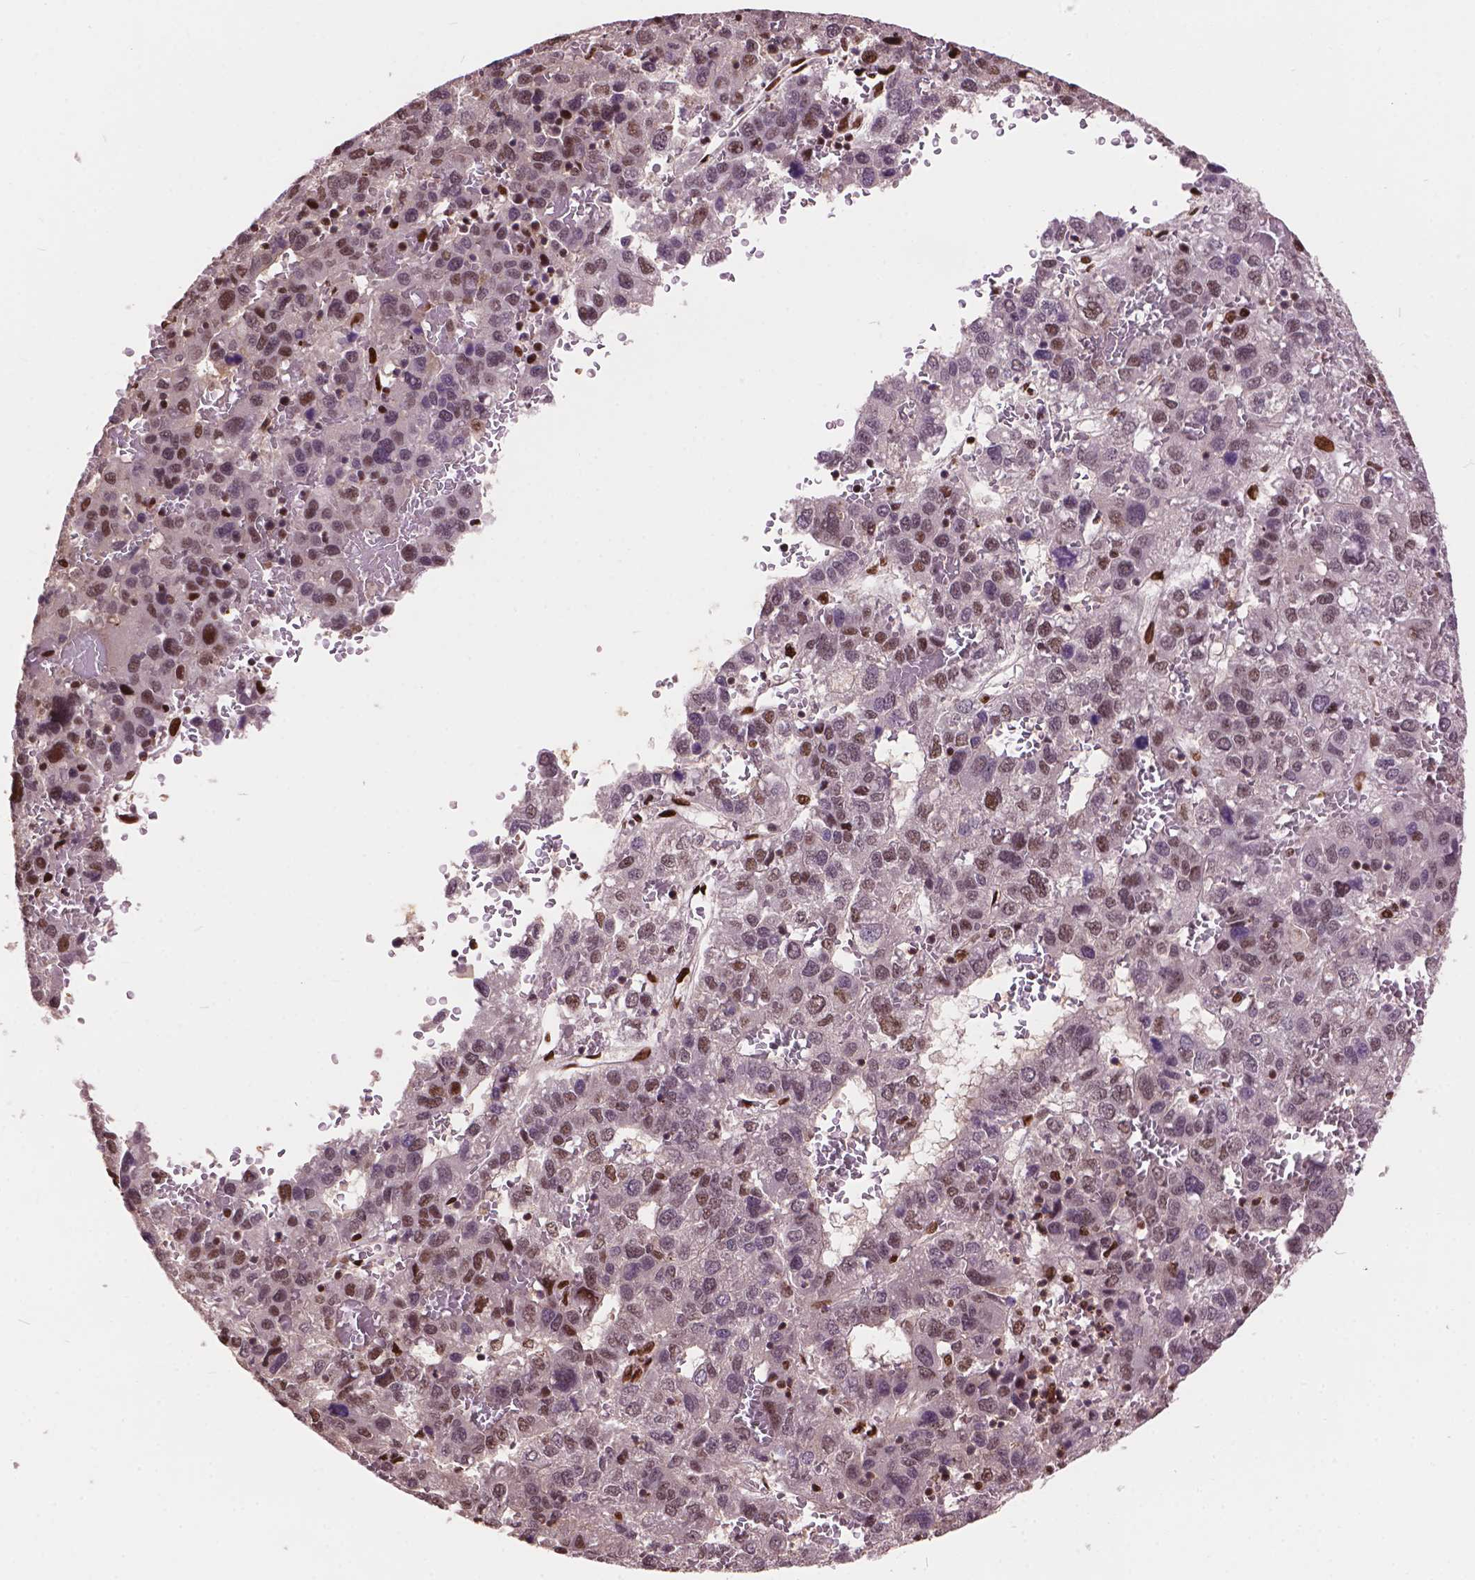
{"staining": {"intensity": "moderate", "quantity": "25%-75%", "location": "nuclear"}, "tissue": "liver cancer", "cell_type": "Tumor cells", "image_type": "cancer", "snomed": [{"axis": "morphology", "description": "Carcinoma, Hepatocellular, NOS"}, {"axis": "topography", "description": "Liver"}], "caption": "Immunohistochemistry histopathology image of liver hepatocellular carcinoma stained for a protein (brown), which reveals medium levels of moderate nuclear expression in about 25%-75% of tumor cells.", "gene": "ANP32B", "patient": {"sex": "male", "age": 69}}